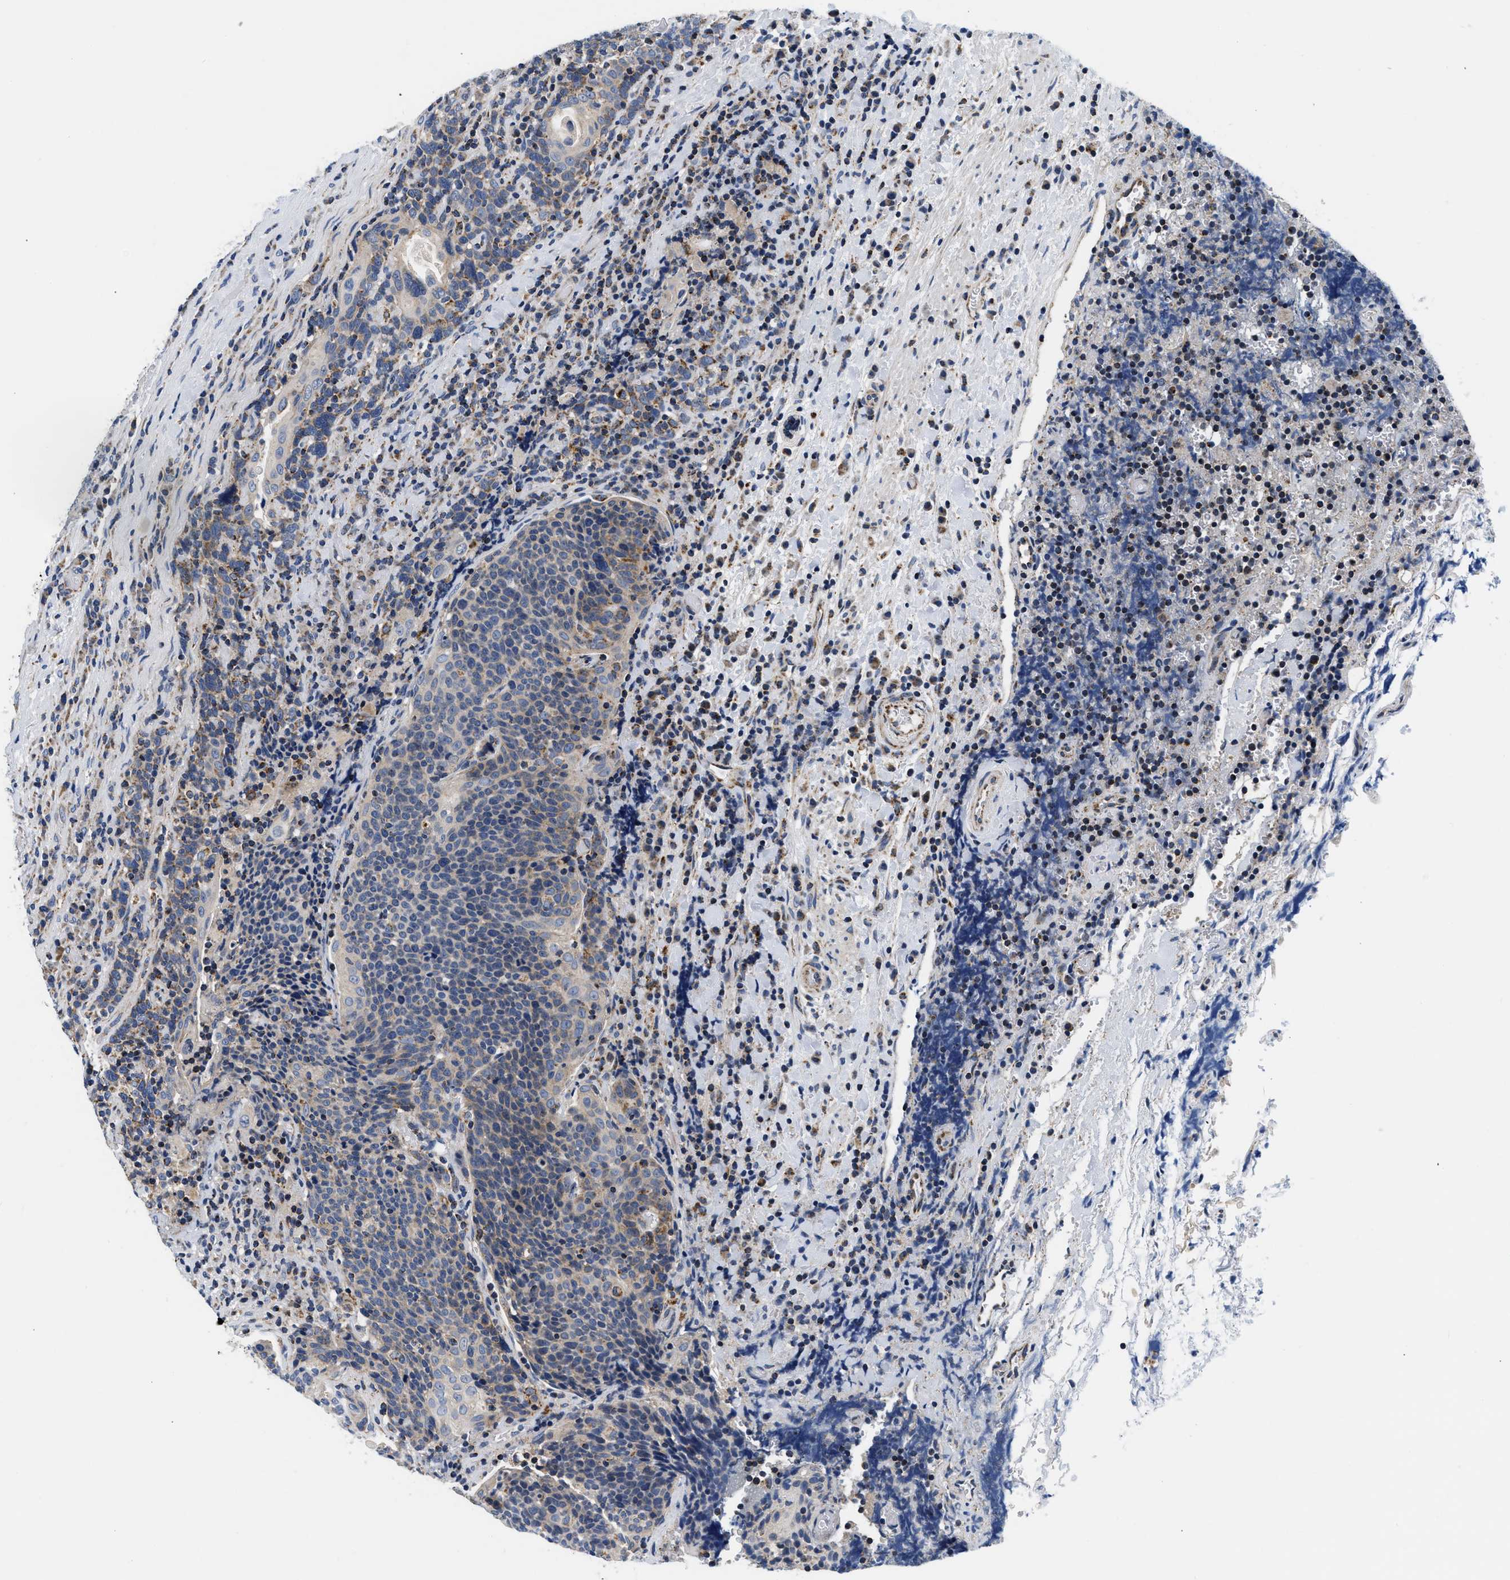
{"staining": {"intensity": "negative", "quantity": "none", "location": "none"}, "tissue": "head and neck cancer", "cell_type": "Tumor cells", "image_type": "cancer", "snomed": [{"axis": "morphology", "description": "Squamous cell carcinoma, NOS"}, {"axis": "morphology", "description": "Squamous cell carcinoma, metastatic, NOS"}, {"axis": "topography", "description": "Lymph node"}, {"axis": "topography", "description": "Head-Neck"}], "caption": "Image shows no protein staining in tumor cells of head and neck metastatic squamous cell carcinoma tissue.", "gene": "PDP1", "patient": {"sex": "male", "age": 62}}